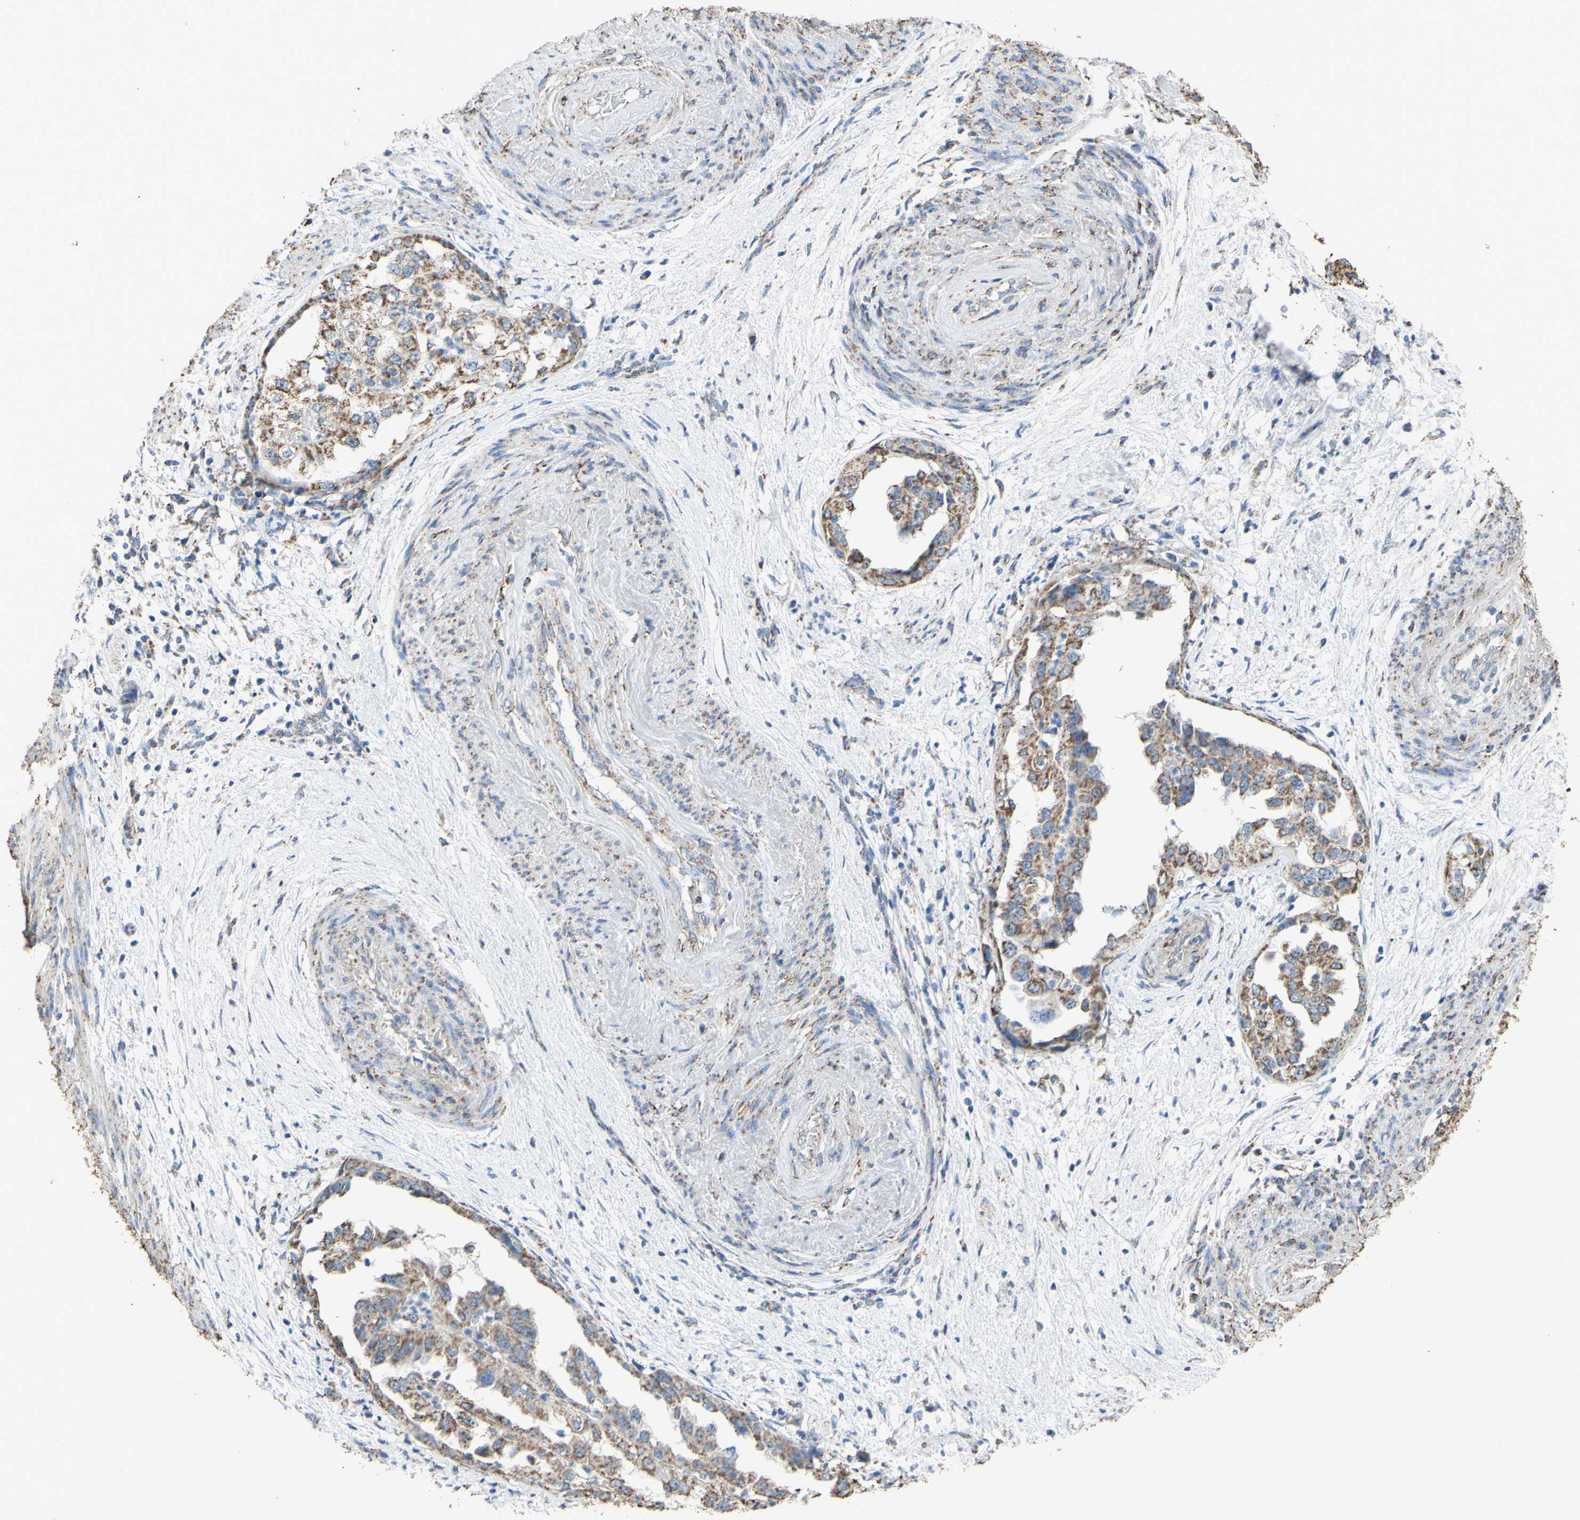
{"staining": {"intensity": "moderate", "quantity": ">75%", "location": "cytoplasmic/membranous"}, "tissue": "endometrial cancer", "cell_type": "Tumor cells", "image_type": "cancer", "snomed": [{"axis": "morphology", "description": "Adenocarcinoma, NOS"}, {"axis": "topography", "description": "Endometrium"}], "caption": "IHC micrograph of human adenocarcinoma (endometrial) stained for a protein (brown), which demonstrates medium levels of moderate cytoplasmic/membranous expression in approximately >75% of tumor cells.", "gene": "CMKLR2", "patient": {"sex": "female", "age": 85}}